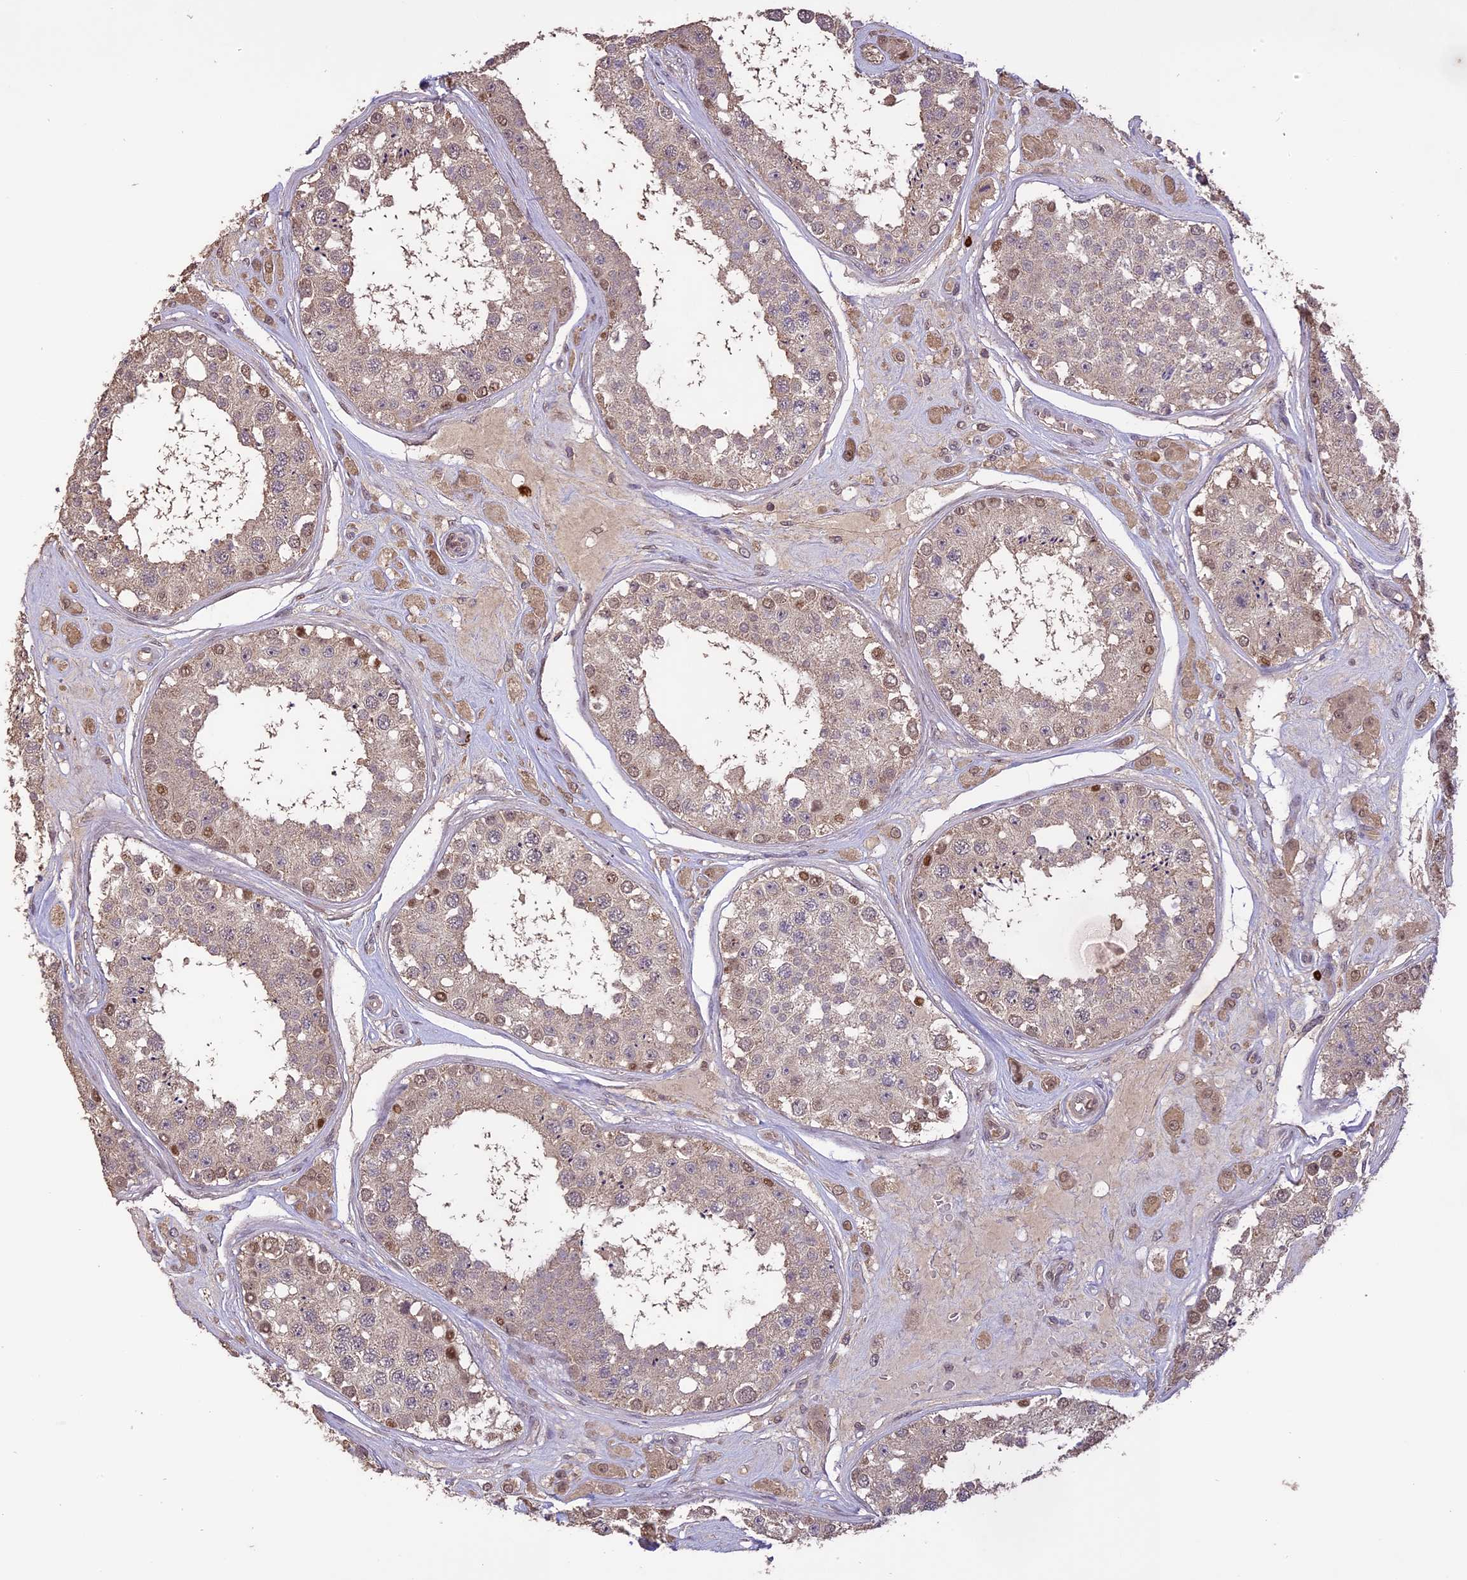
{"staining": {"intensity": "moderate", "quantity": "25%-75%", "location": "cytoplasmic/membranous,nuclear"}, "tissue": "testis", "cell_type": "Cells in seminiferous ducts", "image_type": "normal", "snomed": [{"axis": "morphology", "description": "Normal tissue, NOS"}, {"axis": "topography", "description": "Testis"}], "caption": "Protein expression analysis of benign human testis reveals moderate cytoplasmic/membranous,nuclear expression in approximately 25%-75% of cells in seminiferous ducts. Using DAB (brown) and hematoxylin (blue) stains, captured at high magnification using brightfield microscopy.", "gene": "TIGD7", "patient": {"sex": "male", "age": 25}}